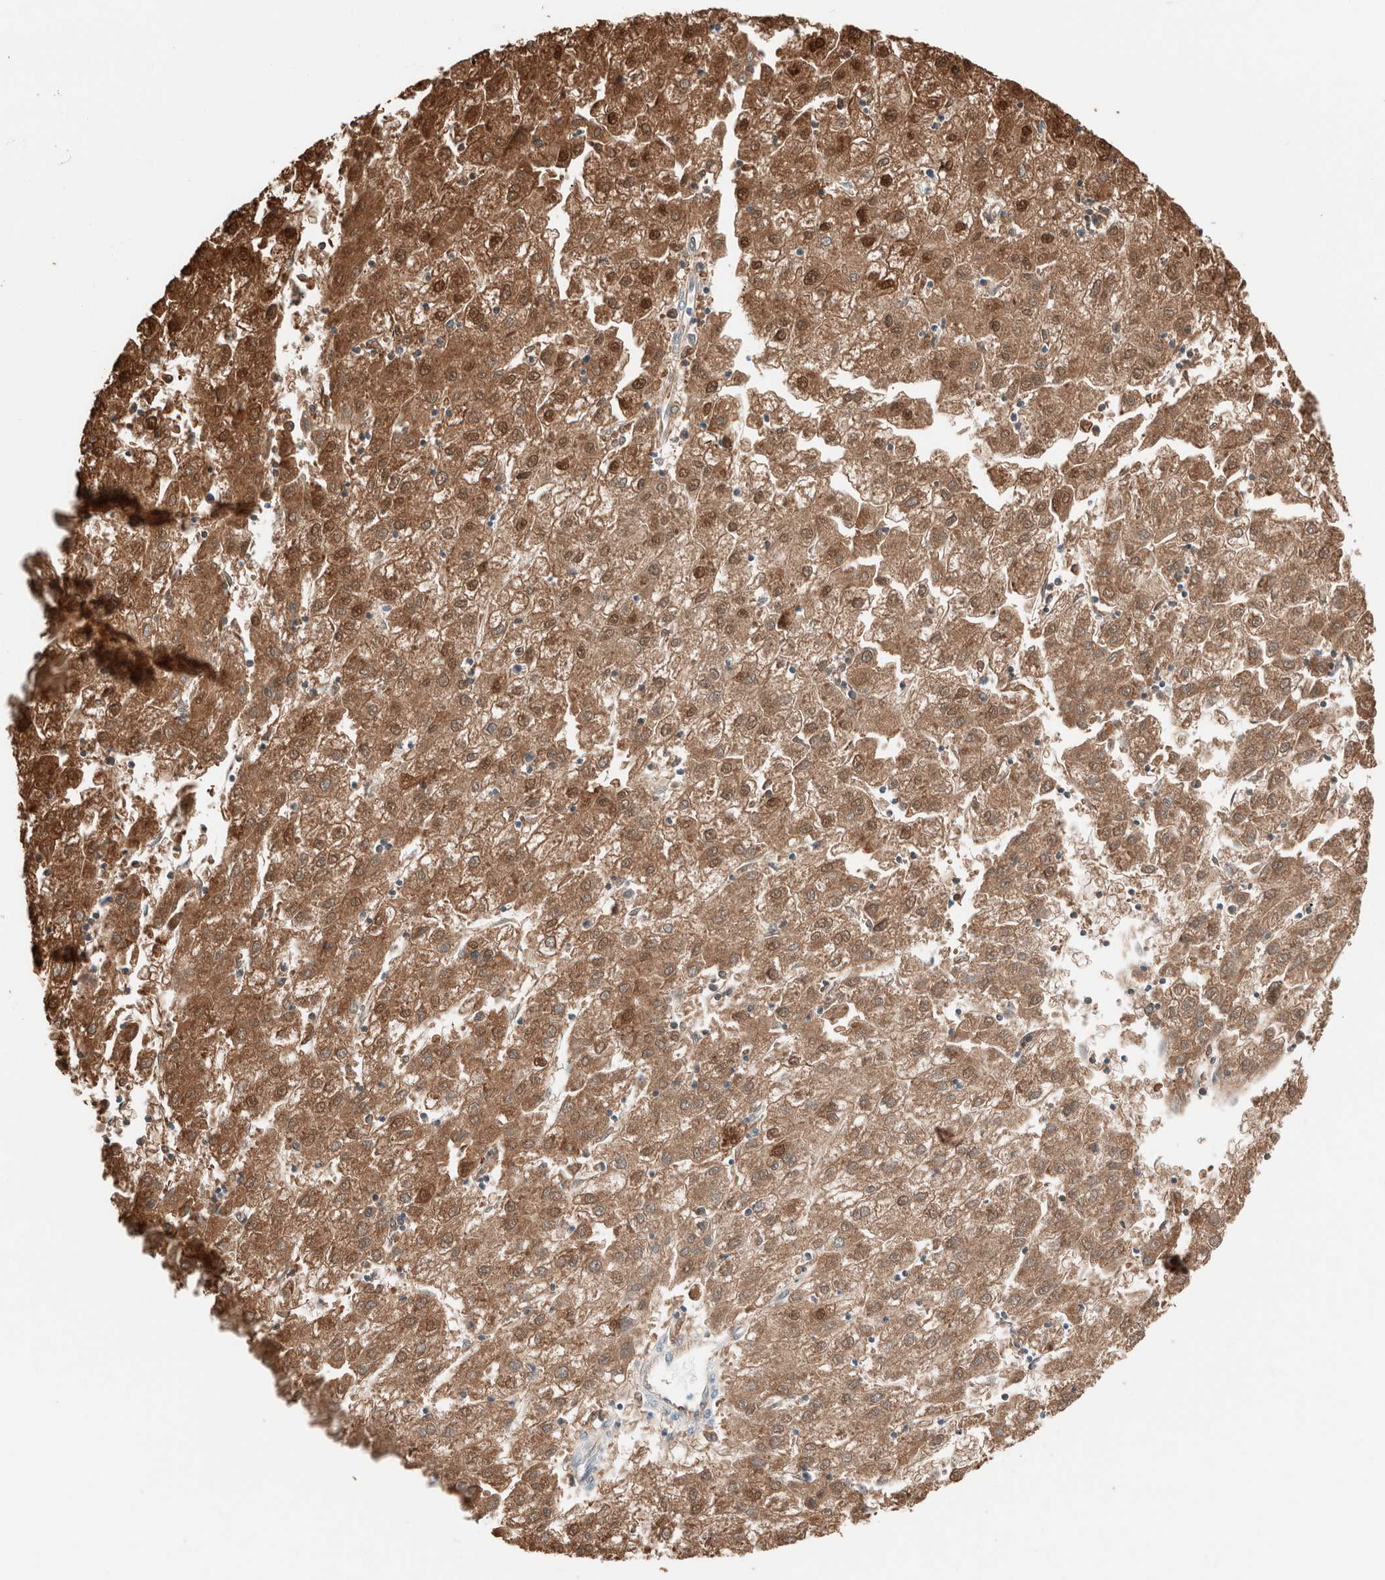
{"staining": {"intensity": "moderate", "quantity": ">75%", "location": "cytoplasmic/membranous,nuclear"}, "tissue": "liver cancer", "cell_type": "Tumor cells", "image_type": "cancer", "snomed": [{"axis": "morphology", "description": "Carcinoma, Hepatocellular, NOS"}, {"axis": "topography", "description": "Liver"}], "caption": "Liver cancer (hepatocellular carcinoma) stained with DAB (3,3'-diaminobenzidine) immunohistochemistry (IHC) displays medium levels of moderate cytoplasmic/membranous and nuclear positivity in approximately >75% of tumor cells. (DAB = brown stain, brightfield microscopy at high magnification).", "gene": "PCM1", "patient": {"sex": "male", "age": 72}}